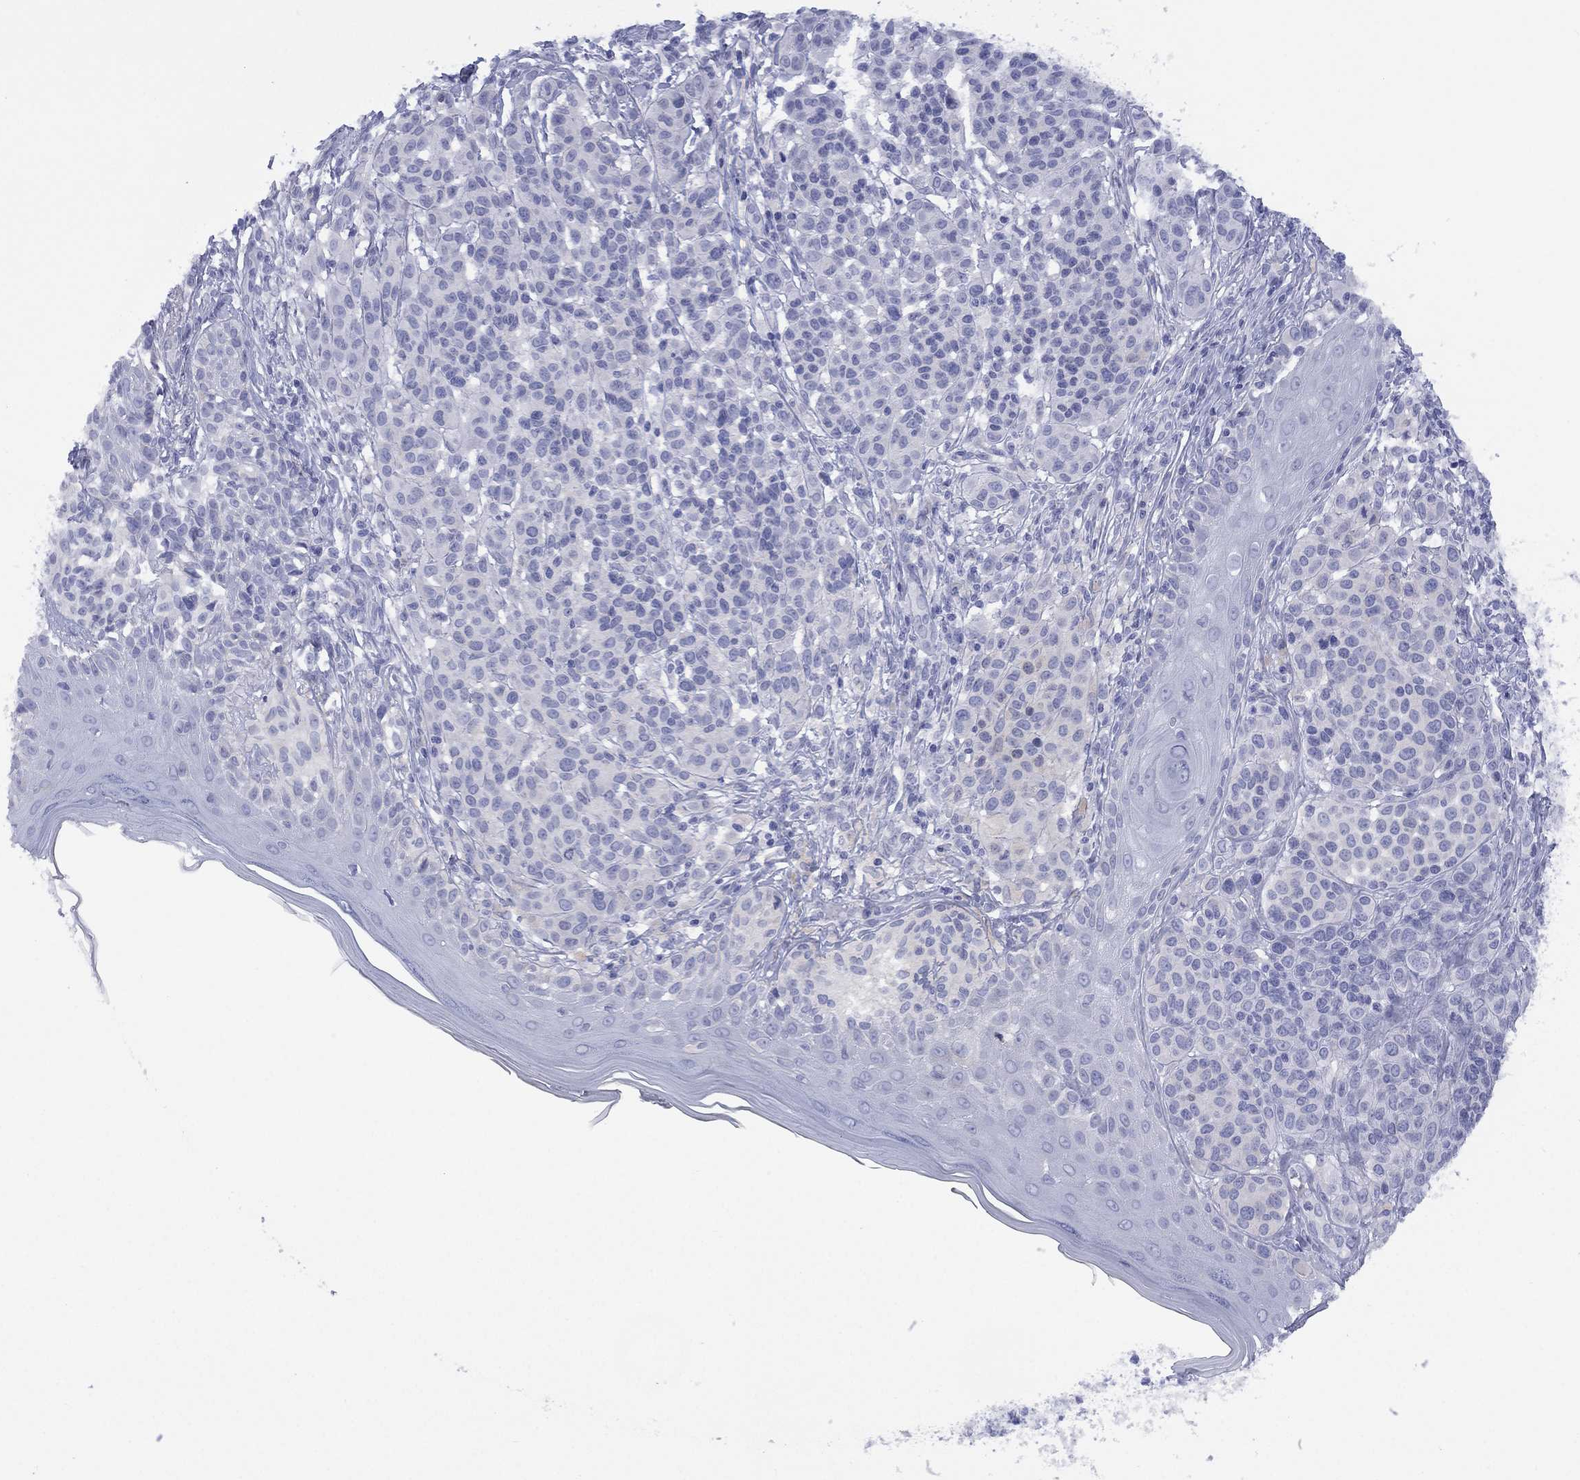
{"staining": {"intensity": "negative", "quantity": "none", "location": "none"}, "tissue": "melanoma", "cell_type": "Tumor cells", "image_type": "cancer", "snomed": [{"axis": "morphology", "description": "Malignant melanoma, NOS"}, {"axis": "topography", "description": "Skin"}], "caption": "This is an IHC histopathology image of human melanoma. There is no staining in tumor cells.", "gene": "CYP2D6", "patient": {"sex": "male", "age": 79}}